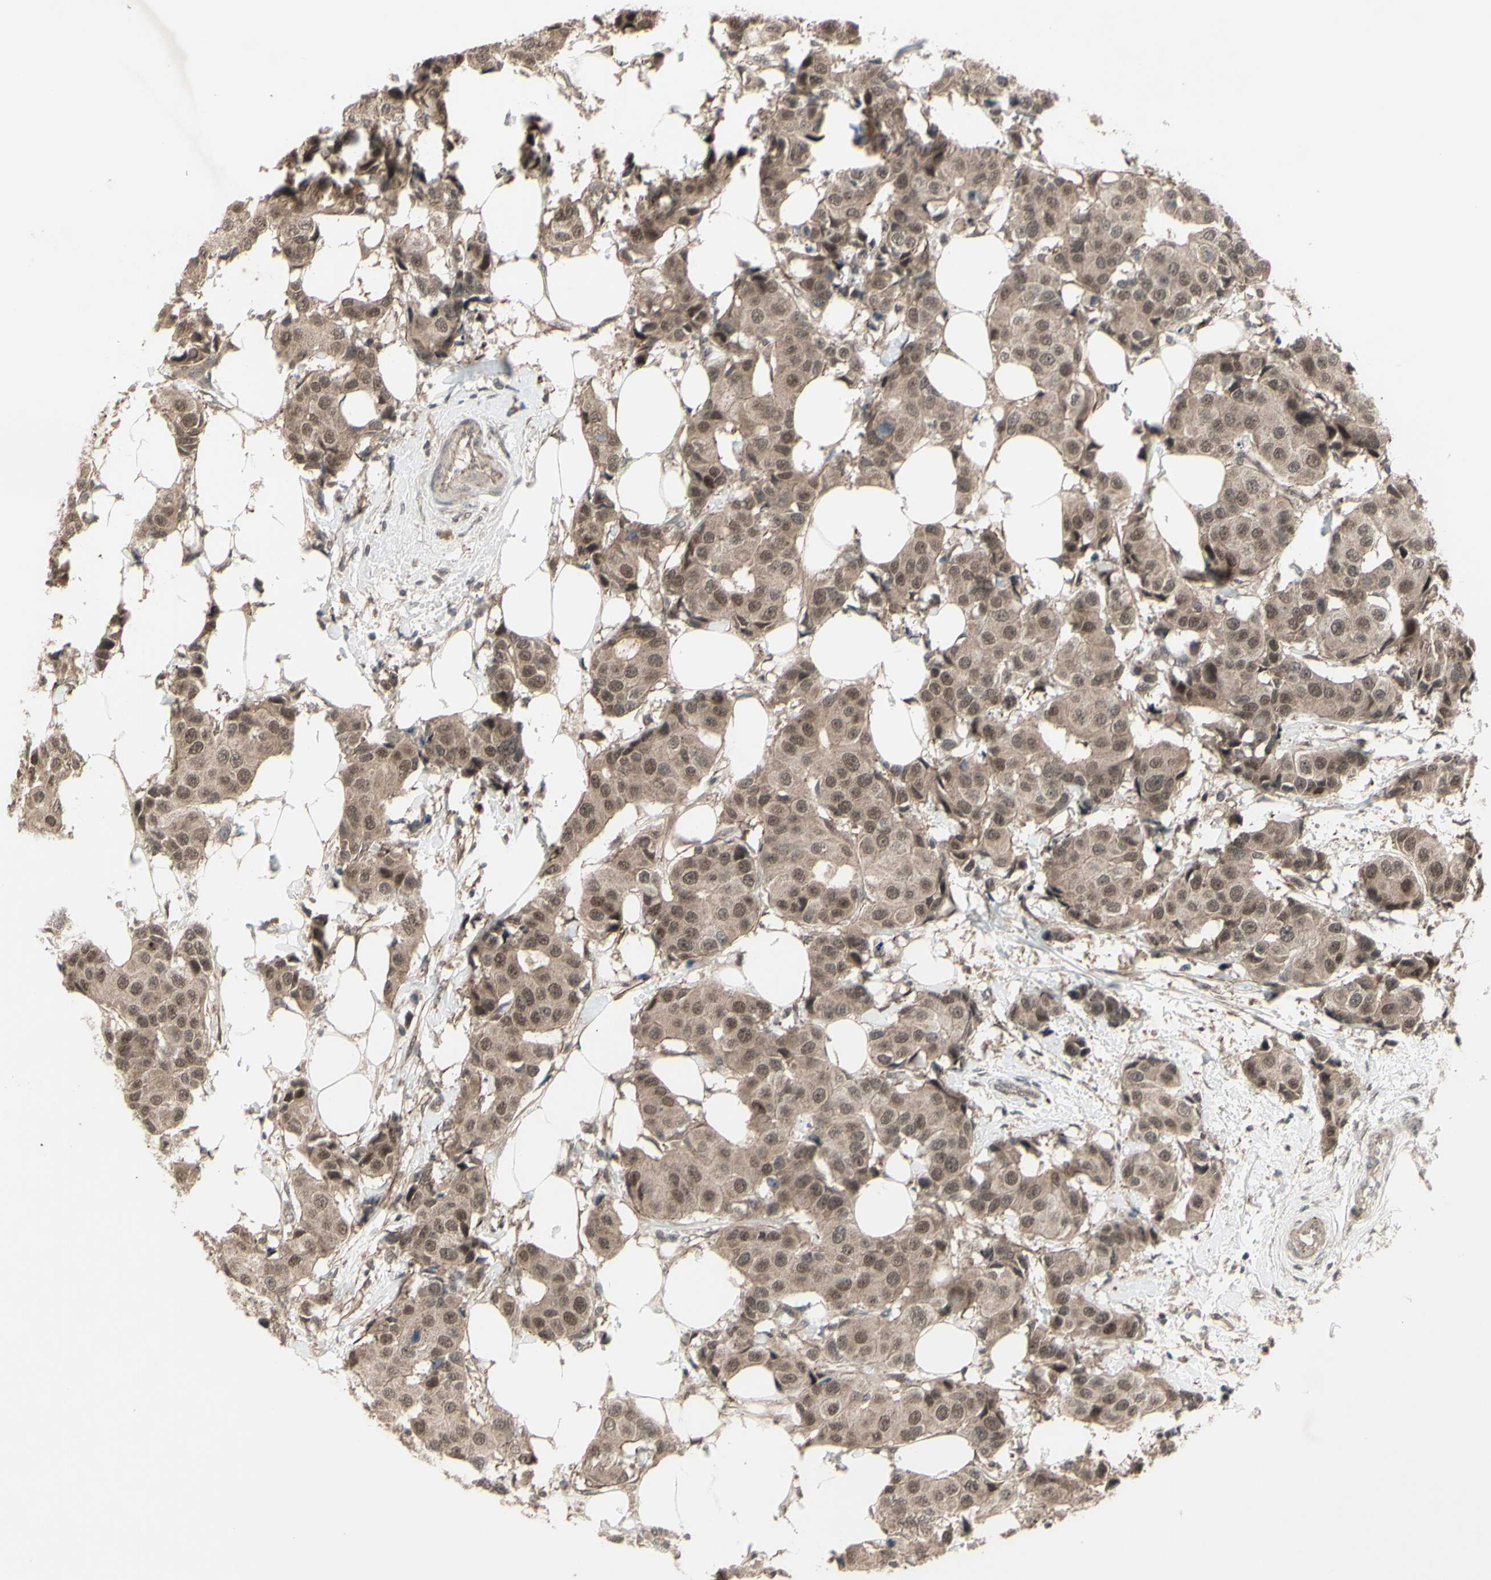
{"staining": {"intensity": "moderate", "quantity": ">75%", "location": "cytoplasmic/membranous,nuclear"}, "tissue": "breast cancer", "cell_type": "Tumor cells", "image_type": "cancer", "snomed": [{"axis": "morphology", "description": "Normal tissue, NOS"}, {"axis": "morphology", "description": "Duct carcinoma"}, {"axis": "topography", "description": "Breast"}], "caption": "Immunohistochemistry of human breast cancer displays medium levels of moderate cytoplasmic/membranous and nuclear staining in about >75% of tumor cells.", "gene": "MLF2", "patient": {"sex": "female", "age": 39}}